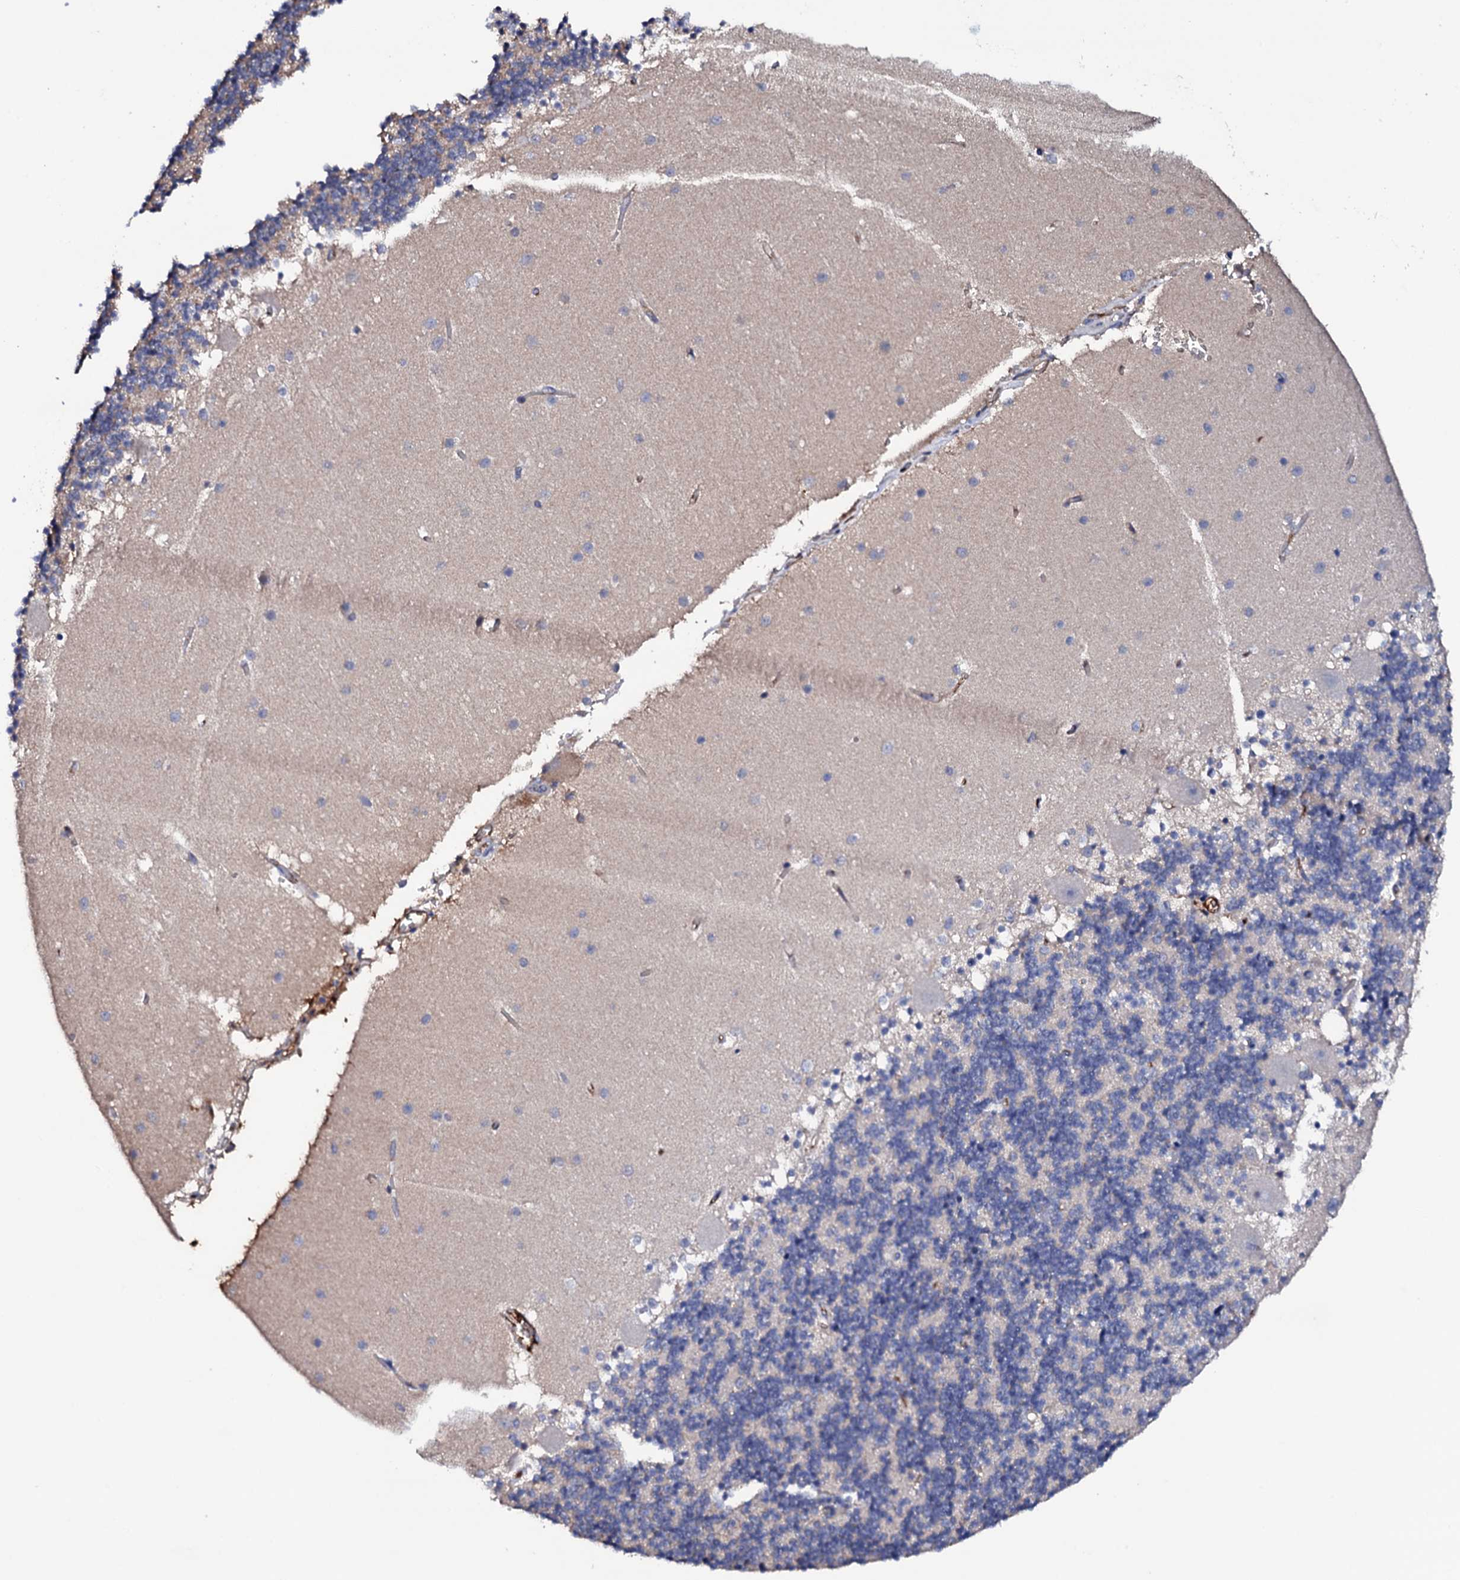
{"staining": {"intensity": "negative", "quantity": "none", "location": "none"}, "tissue": "cerebellum", "cell_type": "Cells in granular layer", "image_type": "normal", "snomed": [{"axis": "morphology", "description": "Normal tissue, NOS"}, {"axis": "topography", "description": "Cerebellum"}], "caption": "Immunohistochemistry of benign human cerebellum demonstrates no expression in cells in granular layer. The staining is performed using DAB (3,3'-diaminobenzidine) brown chromogen with nuclei counter-stained in using hematoxylin.", "gene": "TCAF2C", "patient": {"sex": "male", "age": 54}}